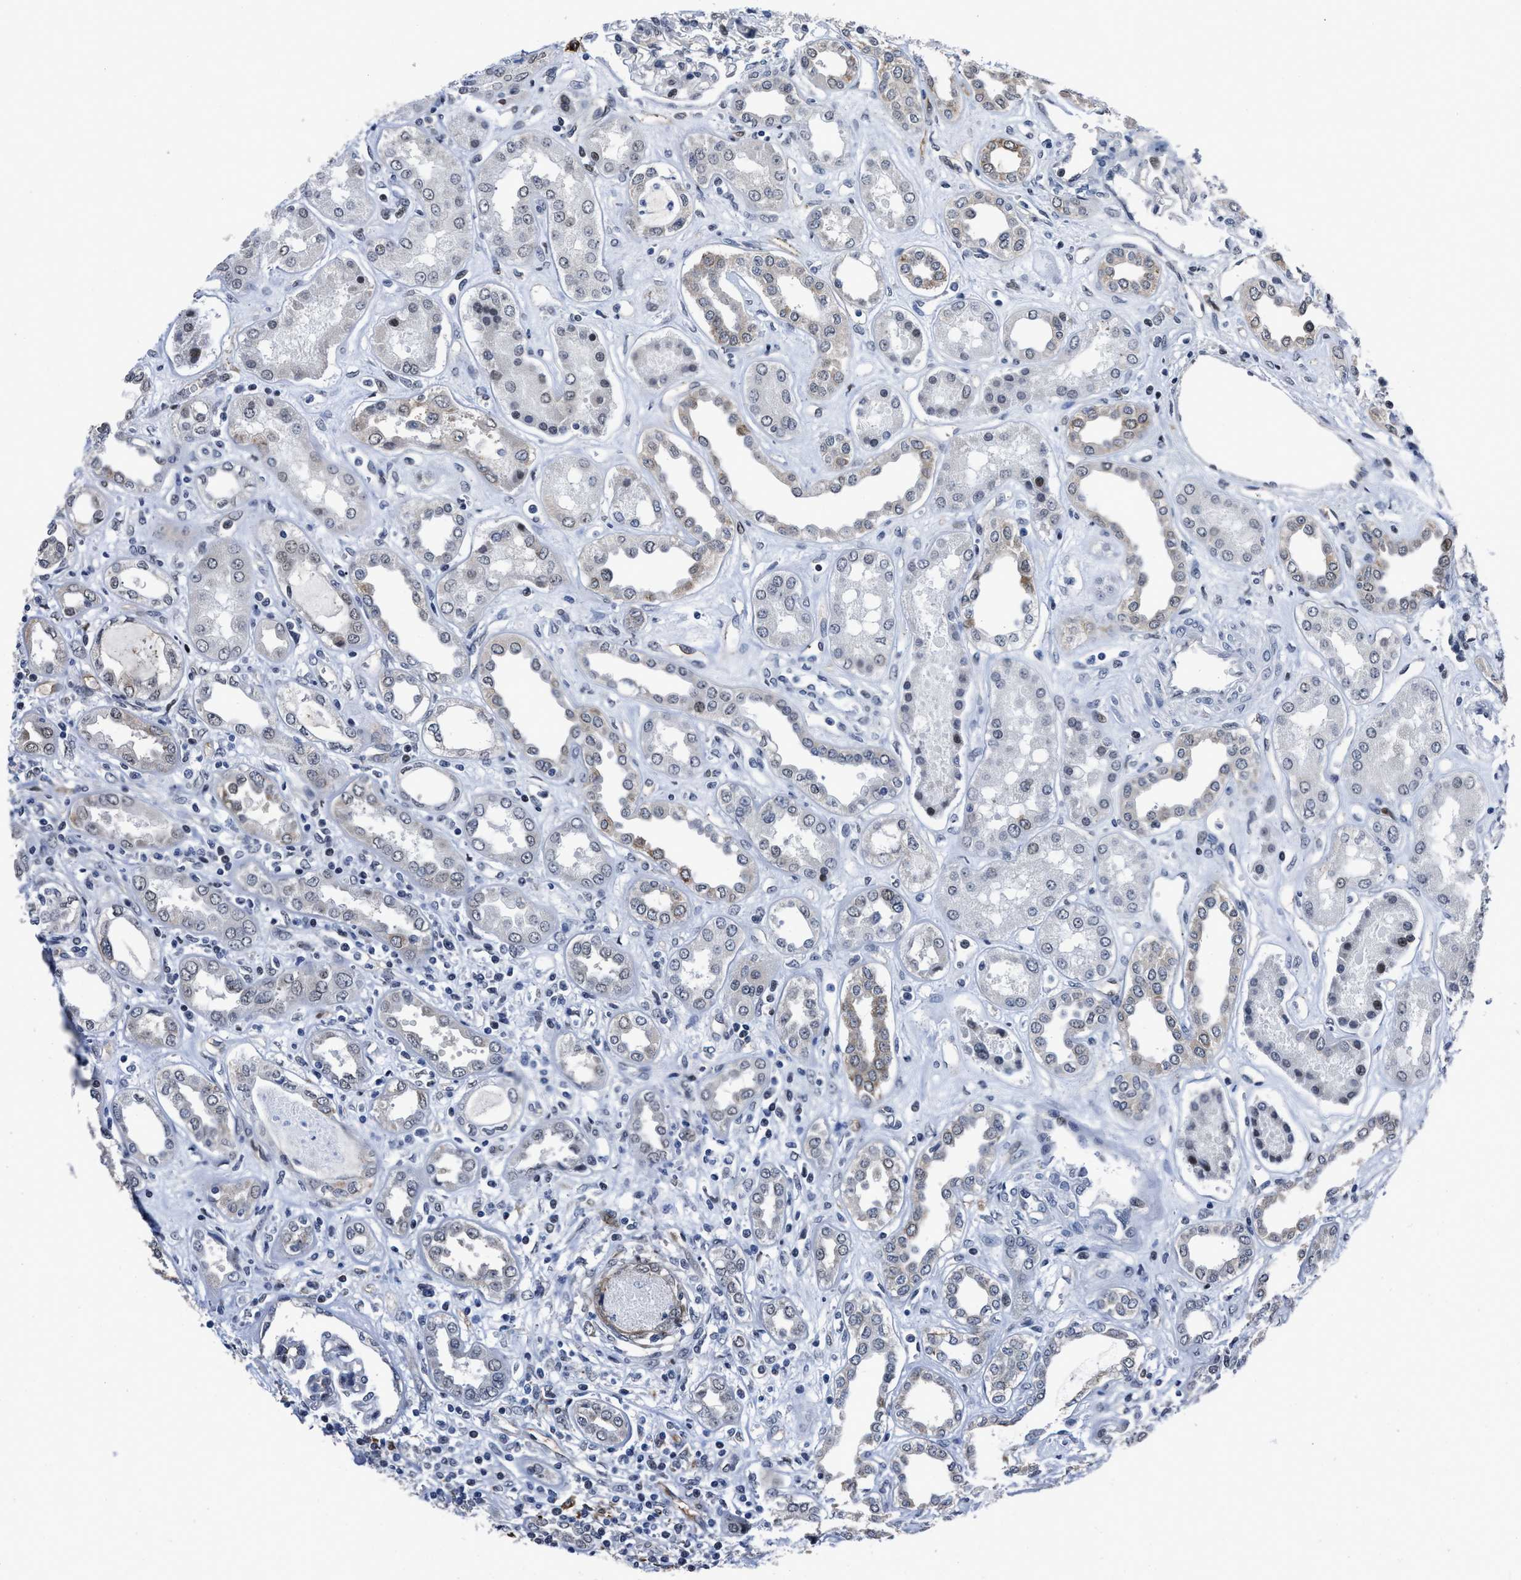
{"staining": {"intensity": "weak", "quantity": "<25%", "location": "nuclear"}, "tissue": "kidney", "cell_type": "Cells in glomeruli", "image_type": "normal", "snomed": [{"axis": "morphology", "description": "Normal tissue, NOS"}, {"axis": "topography", "description": "Kidney"}], "caption": "Normal kidney was stained to show a protein in brown. There is no significant positivity in cells in glomeruli. (DAB immunohistochemistry (IHC) with hematoxylin counter stain).", "gene": "MARCKSL1", "patient": {"sex": "male", "age": 59}}